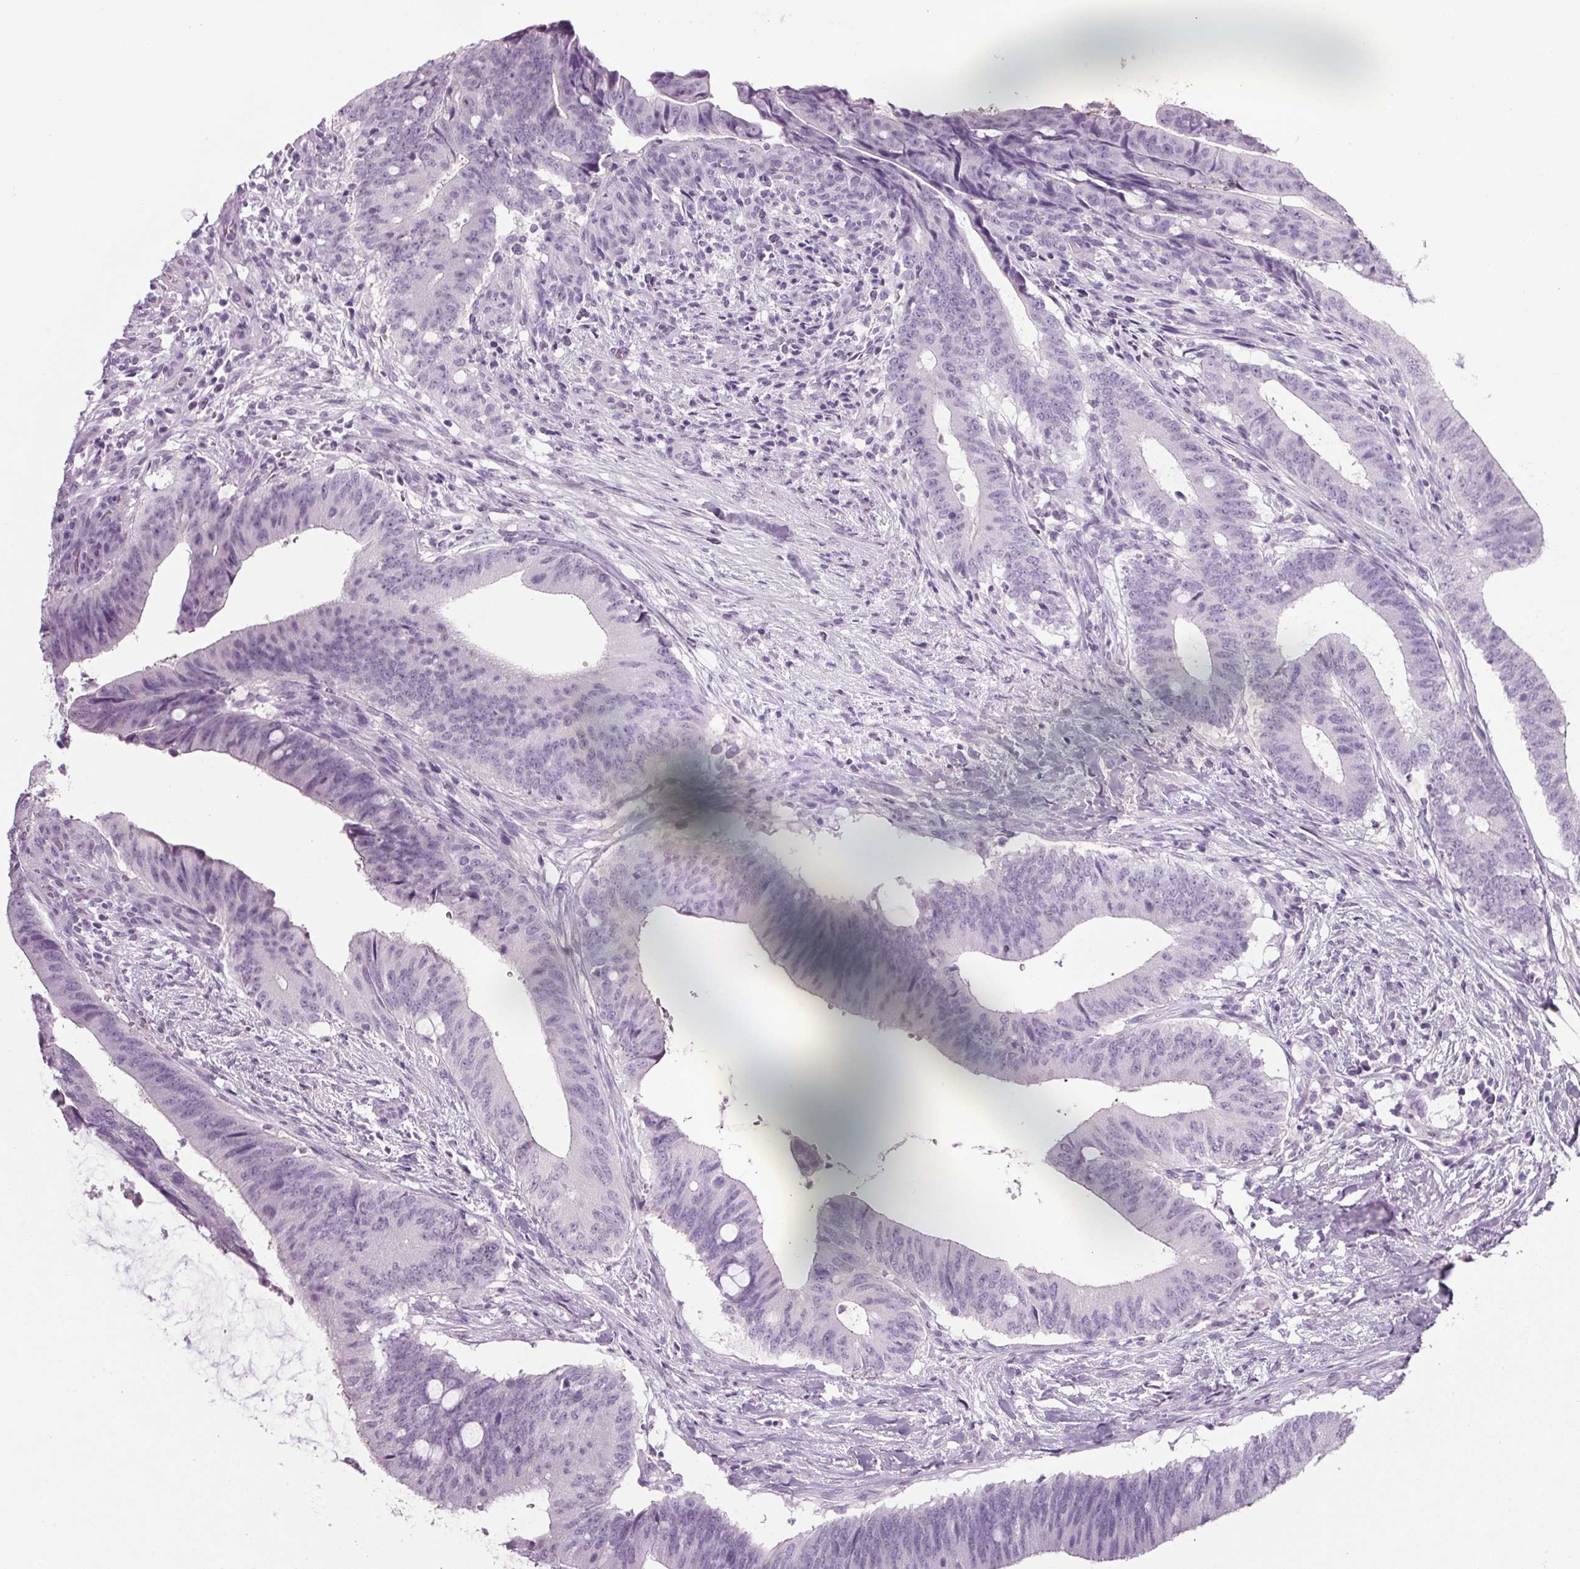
{"staining": {"intensity": "negative", "quantity": "none", "location": "none"}, "tissue": "colorectal cancer", "cell_type": "Tumor cells", "image_type": "cancer", "snomed": [{"axis": "morphology", "description": "Adenocarcinoma, NOS"}, {"axis": "topography", "description": "Colon"}], "caption": "DAB immunohistochemical staining of colorectal cancer (adenocarcinoma) displays no significant positivity in tumor cells.", "gene": "PPP1R1A", "patient": {"sex": "female", "age": 43}}